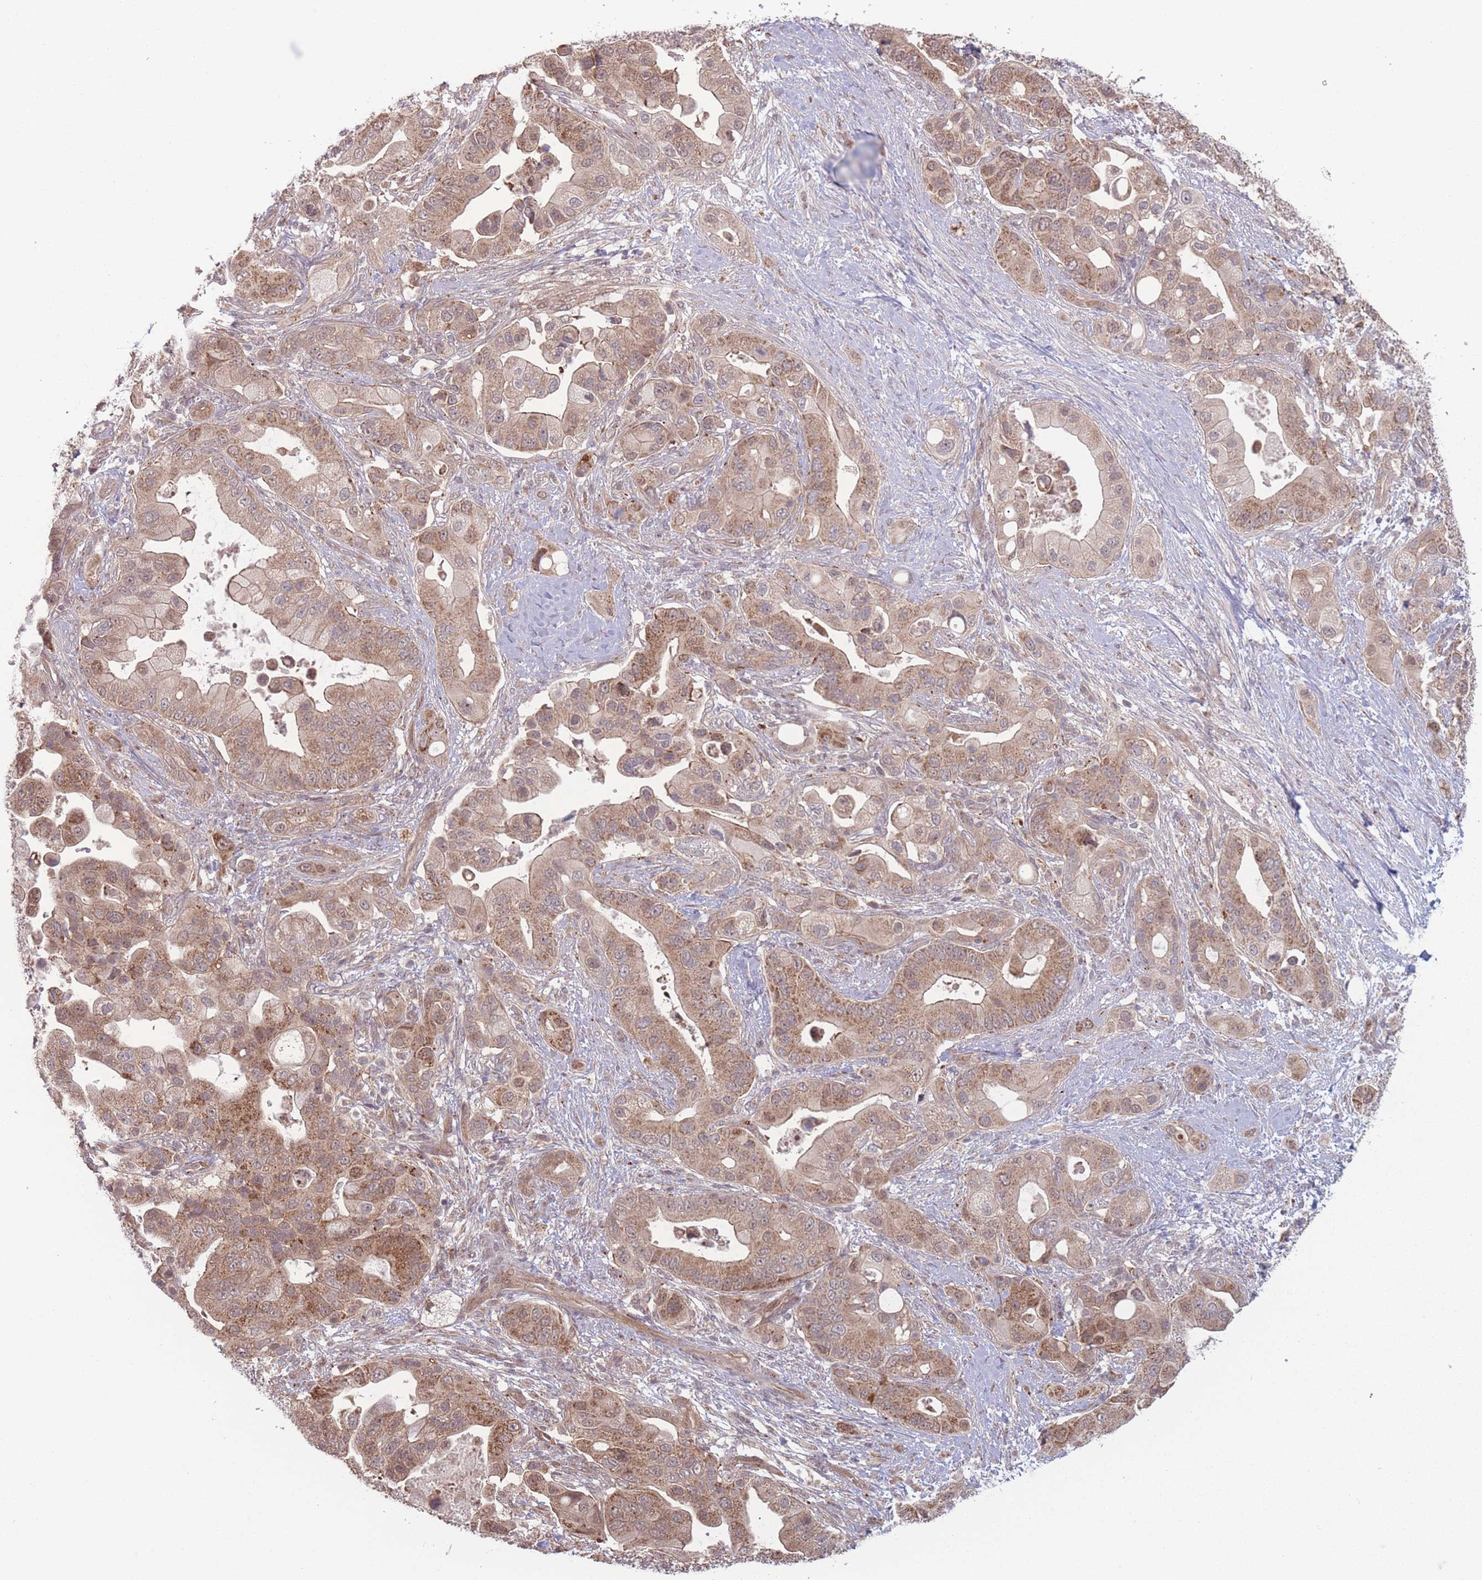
{"staining": {"intensity": "moderate", "quantity": ">75%", "location": "cytoplasmic/membranous"}, "tissue": "pancreatic cancer", "cell_type": "Tumor cells", "image_type": "cancer", "snomed": [{"axis": "morphology", "description": "Adenocarcinoma, NOS"}, {"axis": "topography", "description": "Pancreas"}], "caption": "Brown immunohistochemical staining in human pancreatic cancer (adenocarcinoma) reveals moderate cytoplasmic/membranous positivity in approximately >75% of tumor cells.", "gene": "RPS18", "patient": {"sex": "male", "age": 57}}